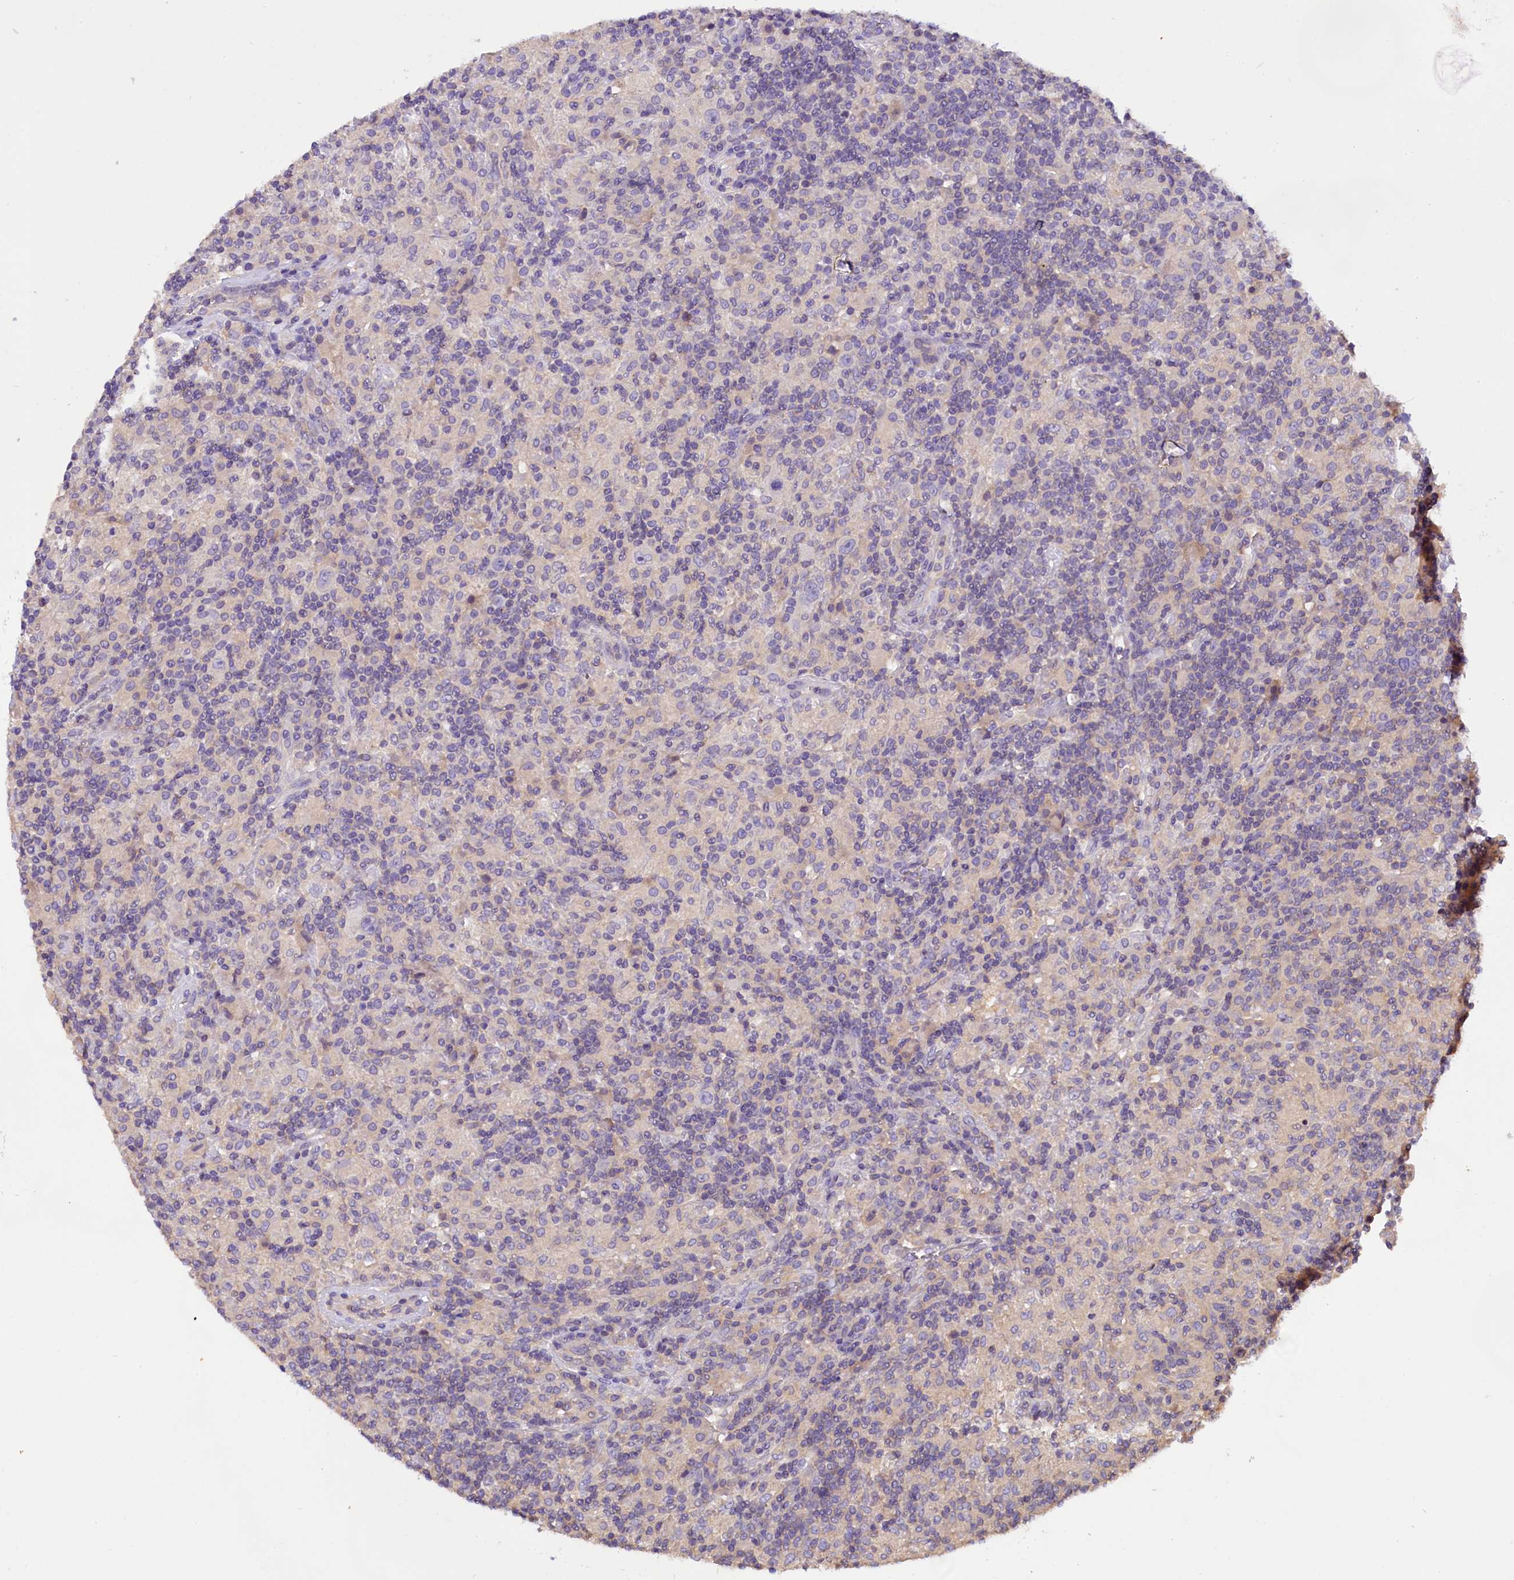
{"staining": {"intensity": "negative", "quantity": "none", "location": "none"}, "tissue": "lymphoma", "cell_type": "Tumor cells", "image_type": "cancer", "snomed": [{"axis": "morphology", "description": "Hodgkin's disease, NOS"}, {"axis": "topography", "description": "Lymph node"}], "caption": "Immunohistochemical staining of human lymphoma demonstrates no significant positivity in tumor cells. The staining is performed using DAB brown chromogen with nuclei counter-stained in using hematoxylin.", "gene": "AP3B2", "patient": {"sex": "male", "age": 70}}